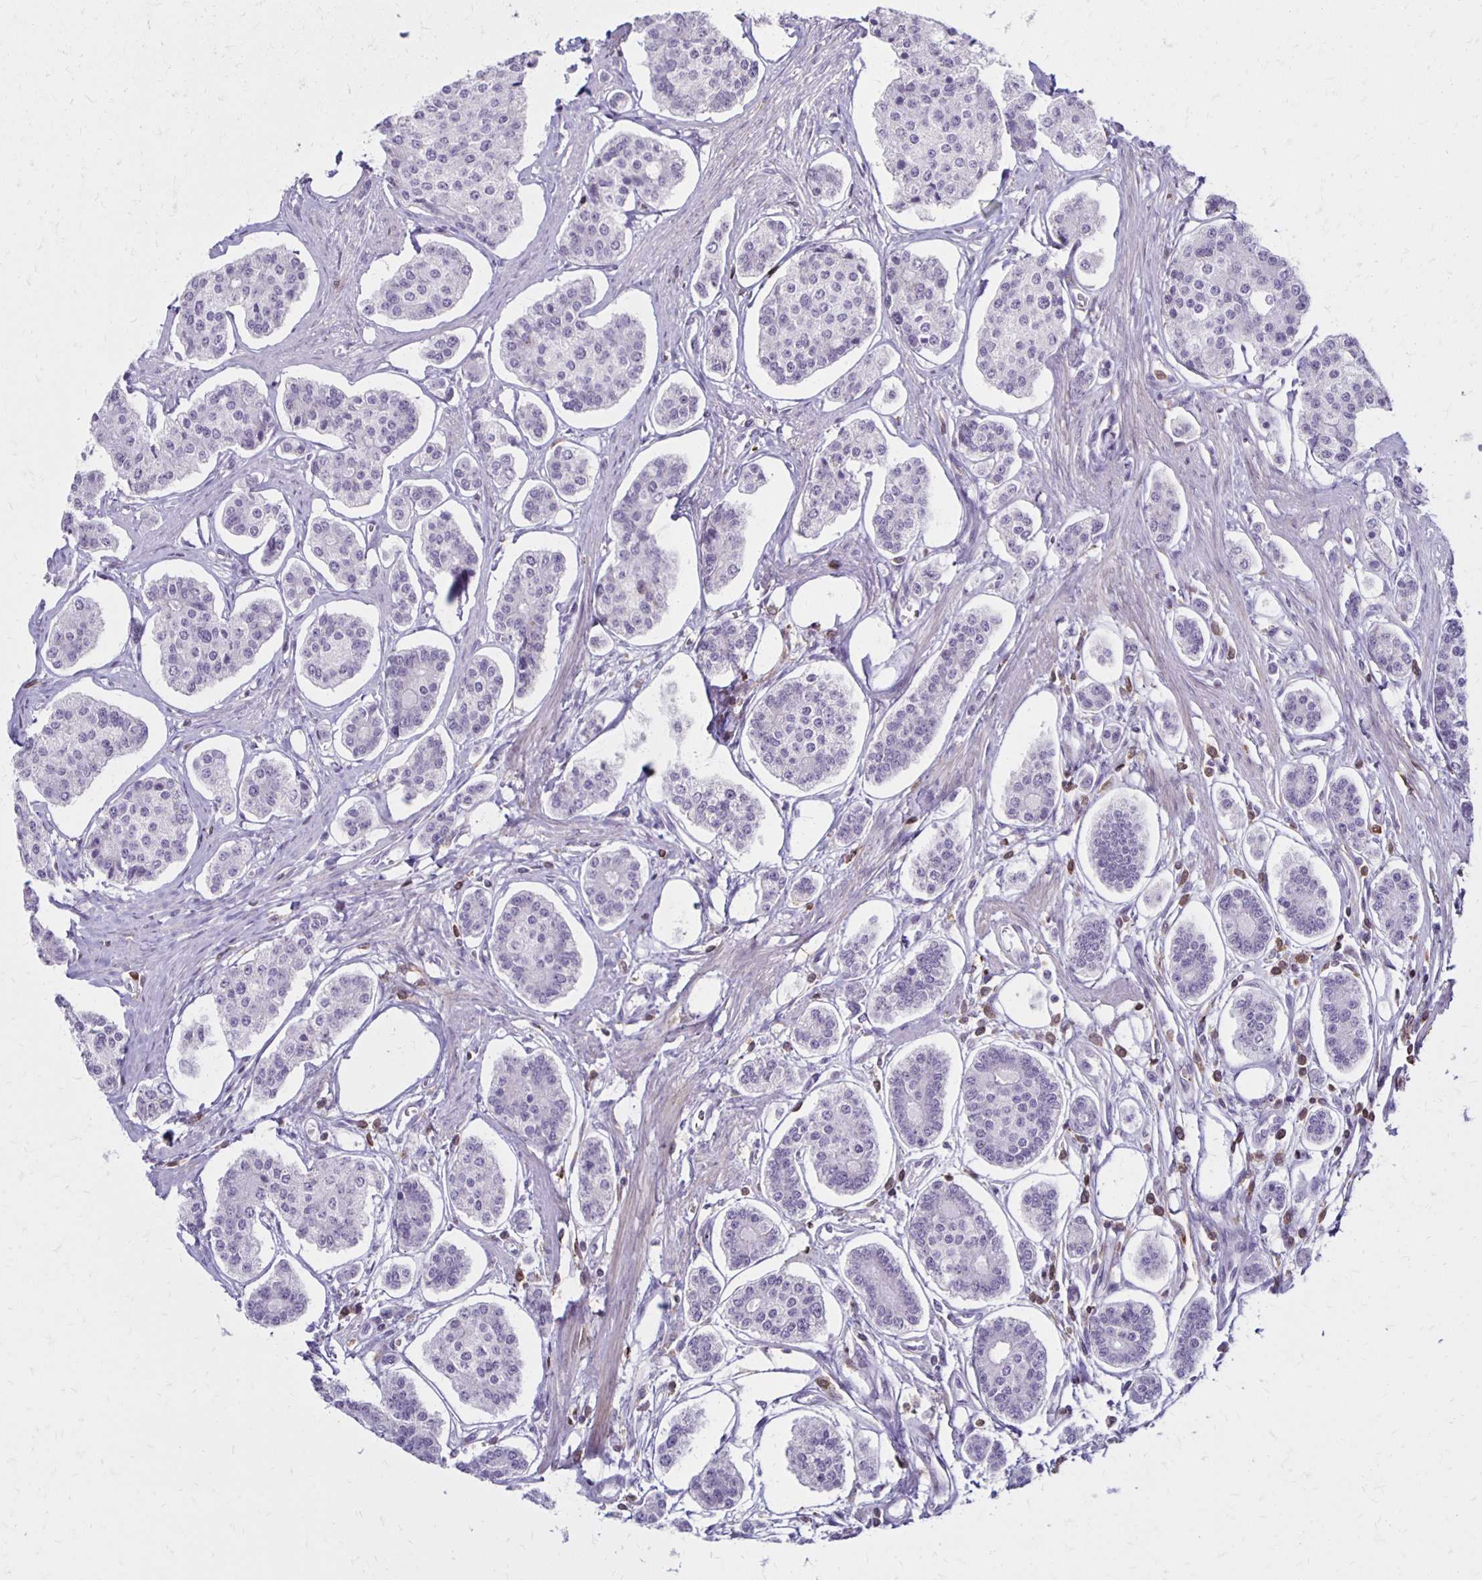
{"staining": {"intensity": "negative", "quantity": "none", "location": "none"}, "tissue": "carcinoid", "cell_type": "Tumor cells", "image_type": "cancer", "snomed": [{"axis": "morphology", "description": "Carcinoid, malignant, NOS"}, {"axis": "topography", "description": "Small intestine"}], "caption": "Protein analysis of malignant carcinoid shows no significant staining in tumor cells. Brightfield microscopy of immunohistochemistry stained with DAB (3,3'-diaminobenzidine) (brown) and hematoxylin (blue), captured at high magnification.", "gene": "CCL21", "patient": {"sex": "female", "age": 65}}